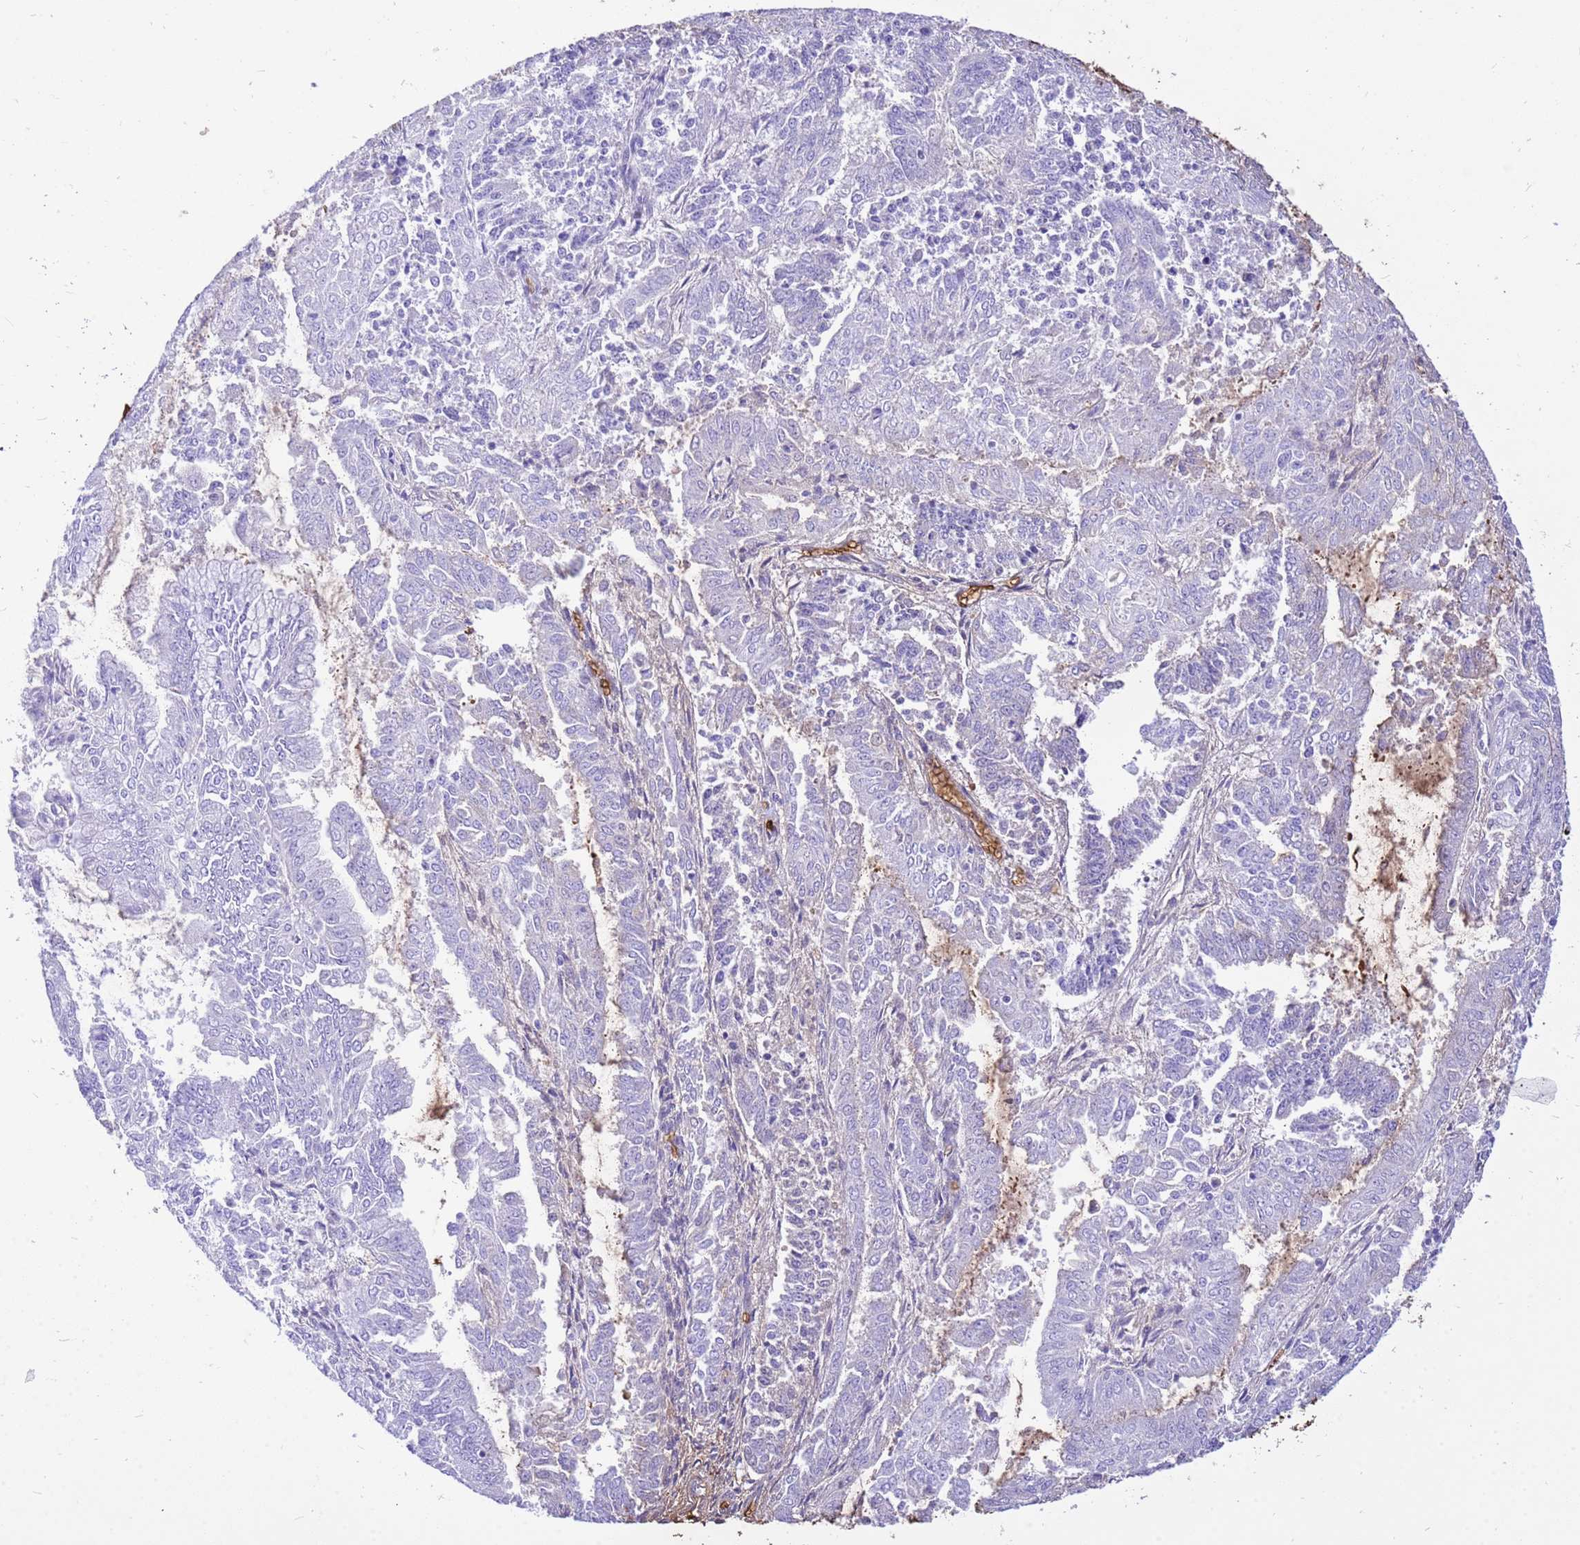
{"staining": {"intensity": "moderate", "quantity": "<25%", "location": "cytoplasmic/membranous"}, "tissue": "endometrial cancer", "cell_type": "Tumor cells", "image_type": "cancer", "snomed": [{"axis": "morphology", "description": "Adenocarcinoma, NOS"}, {"axis": "topography", "description": "Endometrium"}], "caption": "Immunohistochemistry micrograph of neoplastic tissue: human endometrial adenocarcinoma stained using immunohistochemistry (IHC) exhibits low levels of moderate protein expression localized specifically in the cytoplasmic/membranous of tumor cells, appearing as a cytoplasmic/membranous brown color.", "gene": "HBA2", "patient": {"sex": "female", "age": 73}}